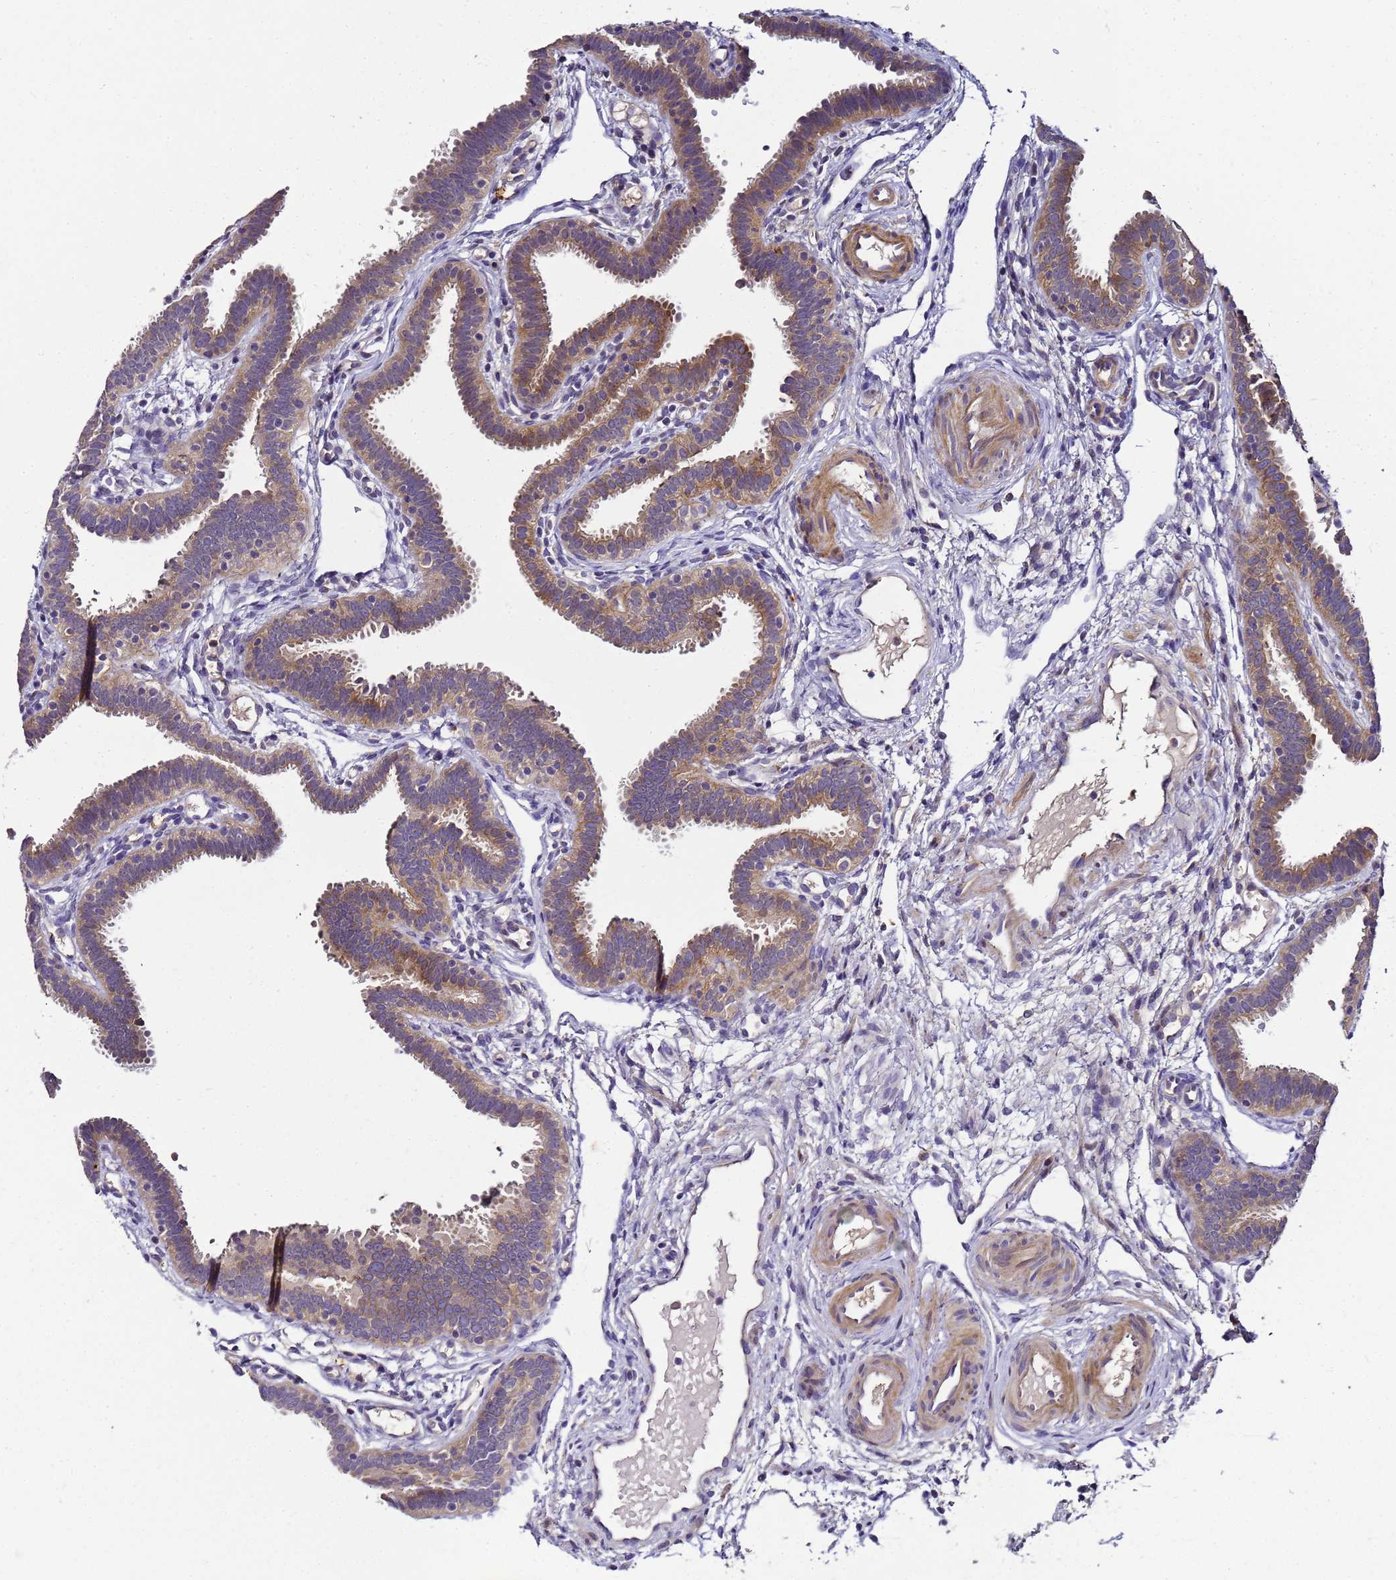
{"staining": {"intensity": "moderate", "quantity": "25%-75%", "location": "cytoplasmic/membranous"}, "tissue": "fallopian tube", "cell_type": "Glandular cells", "image_type": "normal", "snomed": [{"axis": "morphology", "description": "Normal tissue, NOS"}, {"axis": "topography", "description": "Fallopian tube"}], "caption": "Benign fallopian tube was stained to show a protein in brown. There is medium levels of moderate cytoplasmic/membranous positivity in about 25%-75% of glandular cells. Immunohistochemistry (ihc) stains the protein in brown and the nuclei are stained blue.", "gene": "LGI4", "patient": {"sex": "female", "age": 37}}